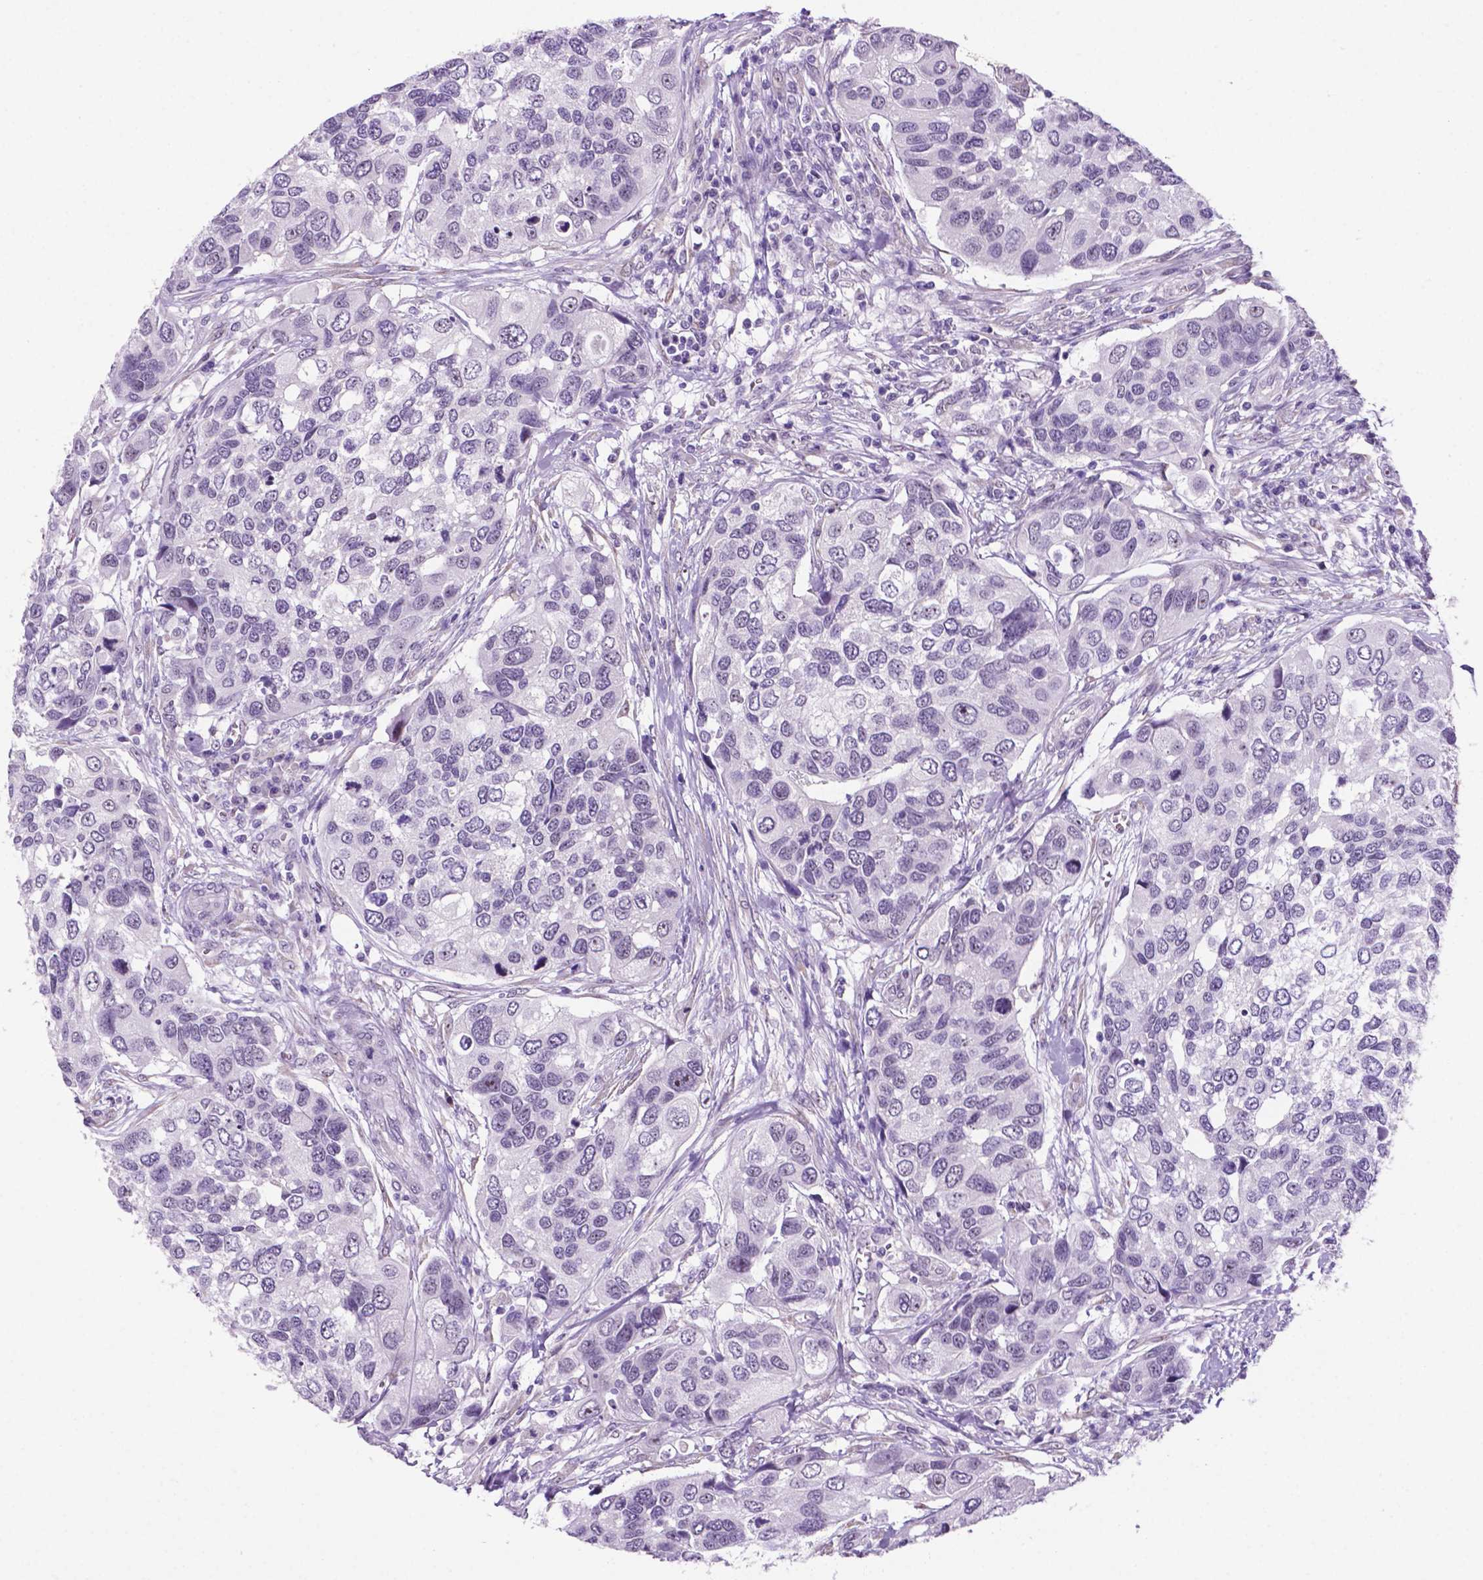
{"staining": {"intensity": "negative", "quantity": "none", "location": "none"}, "tissue": "urothelial cancer", "cell_type": "Tumor cells", "image_type": "cancer", "snomed": [{"axis": "morphology", "description": "Urothelial carcinoma, High grade"}, {"axis": "topography", "description": "Urinary bladder"}], "caption": "There is no significant positivity in tumor cells of urothelial cancer.", "gene": "C18orf21", "patient": {"sex": "male", "age": 60}}